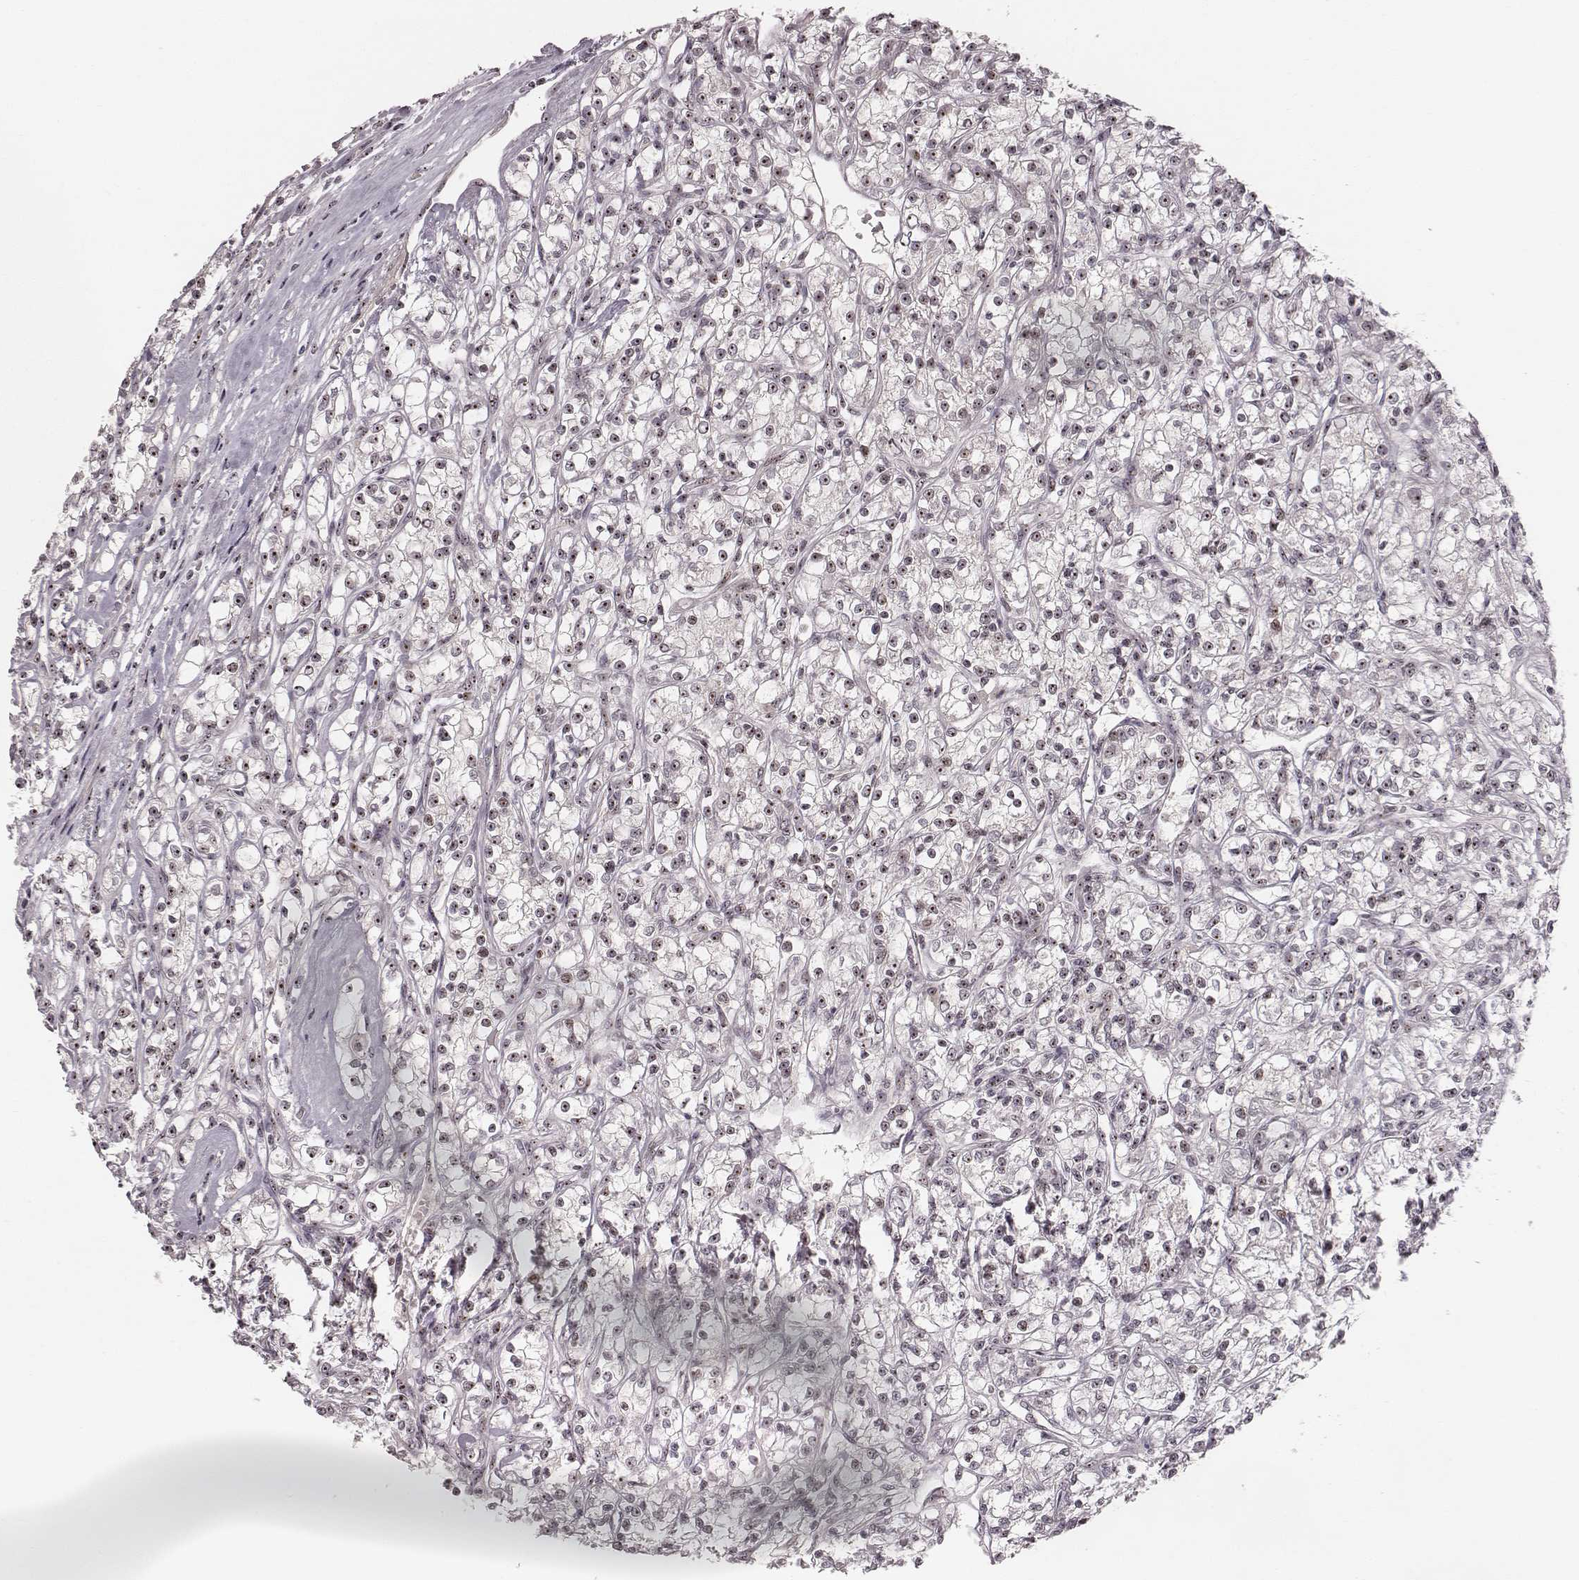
{"staining": {"intensity": "moderate", "quantity": ">75%", "location": "nuclear"}, "tissue": "renal cancer", "cell_type": "Tumor cells", "image_type": "cancer", "snomed": [{"axis": "morphology", "description": "Adenocarcinoma, NOS"}, {"axis": "topography", "description": "Kidney"}], "caption": "Human adenocarcinoma (renal) stained for a protein (brown) exhibits moderate nuclear positive expression in approximately >75% of tumor cells.", "gene": "NOP56", "patient": {"sex": "female", "age": 59}}